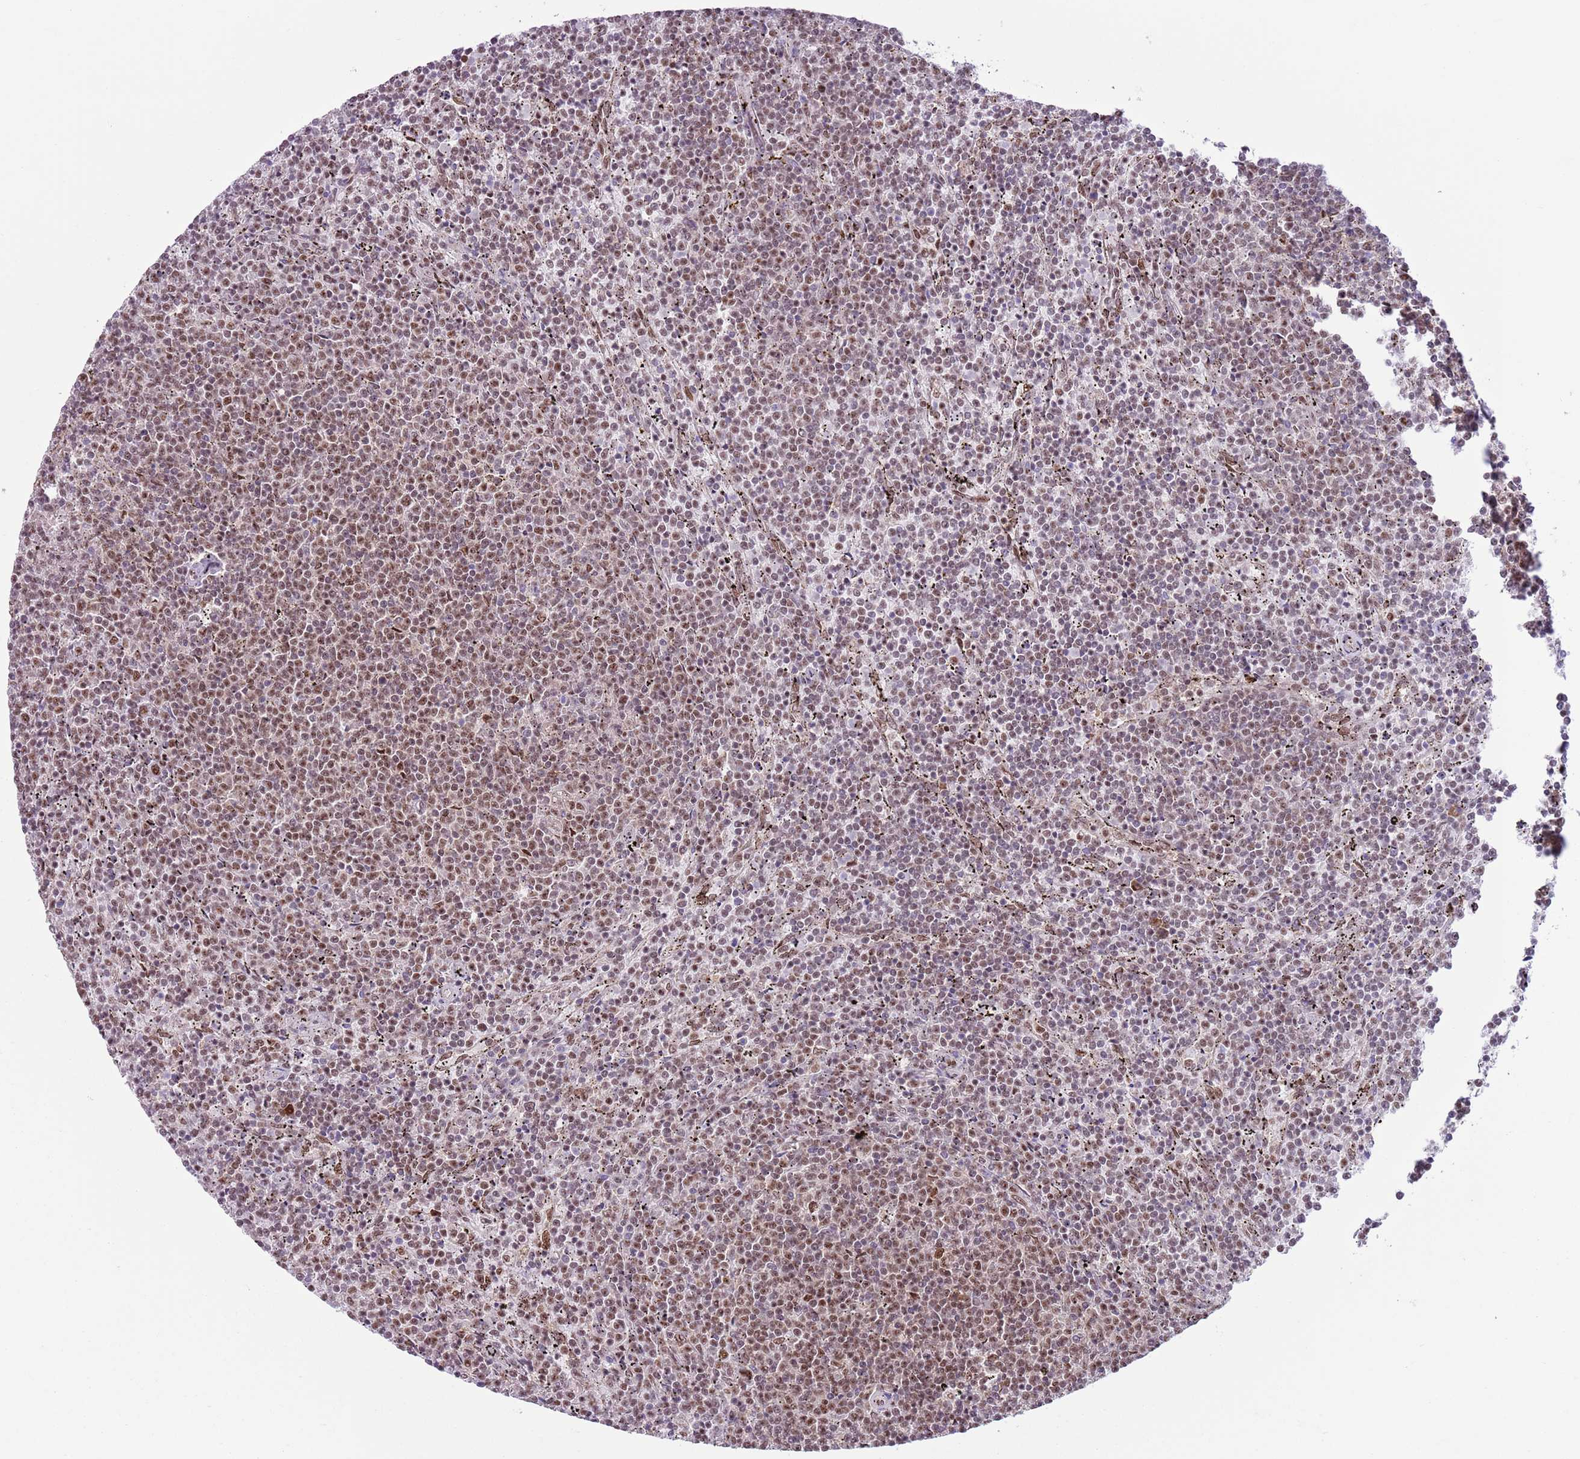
{"staining": {"intensity": "moderate", "quantity": ">75%", "location": "nuclear"}, "tissue": "lymphoma", "cell_type": "Tumor cells", "image_type": "cancer", "snomed": [{"axis": "morphology", "description": "Malignant lymphoma, non-Hodgkin's type, Low grade"}, {"axis": "topography", "description": "Spleen"}], "caption": "Low-grade malignant lymphoma, non-Hodgkin's type stained with a protein marker exhibits moderate staining in tumor cells.", "gene": "SIPA1L3", "patient": {"sex": "female", "age": 50}}